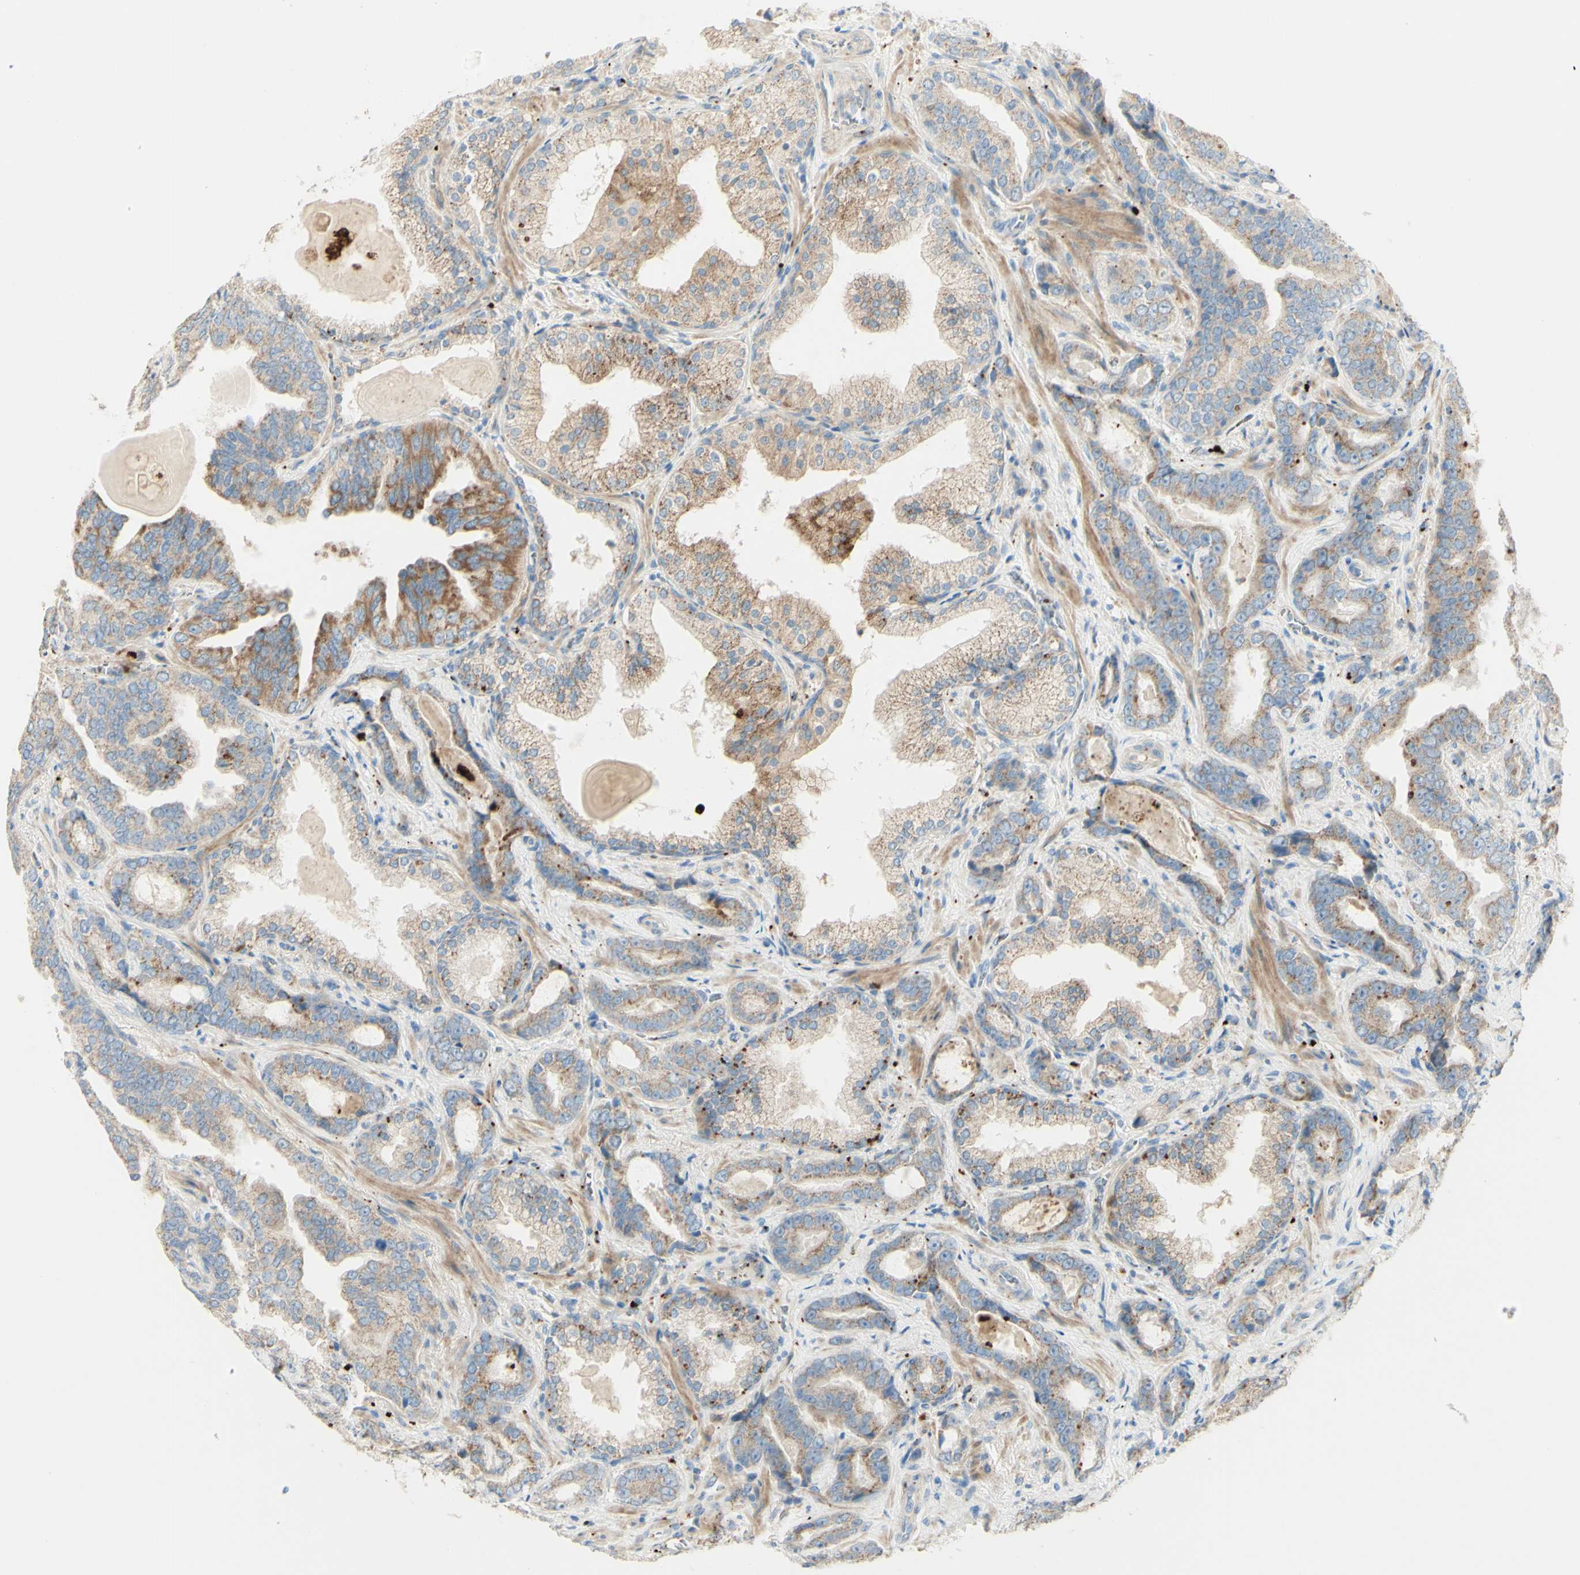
{"staining": {"intensity": "weak", "quantity": ">75%", "location": "cytoplasmic/membranous"}, "tissue": "prostate cancer", "cell_type": "Tumor cells", "image_type": "cancer", "snomed": [{"axis": "morphology", "description": "Adenocarcinoma, Low grade"}, {"axis": "topography", "description": "Prostate"}], "caption": "Immunohistochemistry (IHC) micrograph of human low-grade adenocarcinoma (prostate) stained for a protein (brown), which reveals low levels of weak cytoplasmic/membranous positivity in approximately >75% of tumor cells.", "gene": "GAN", "patient": {"sex": "male", "age": 60}}